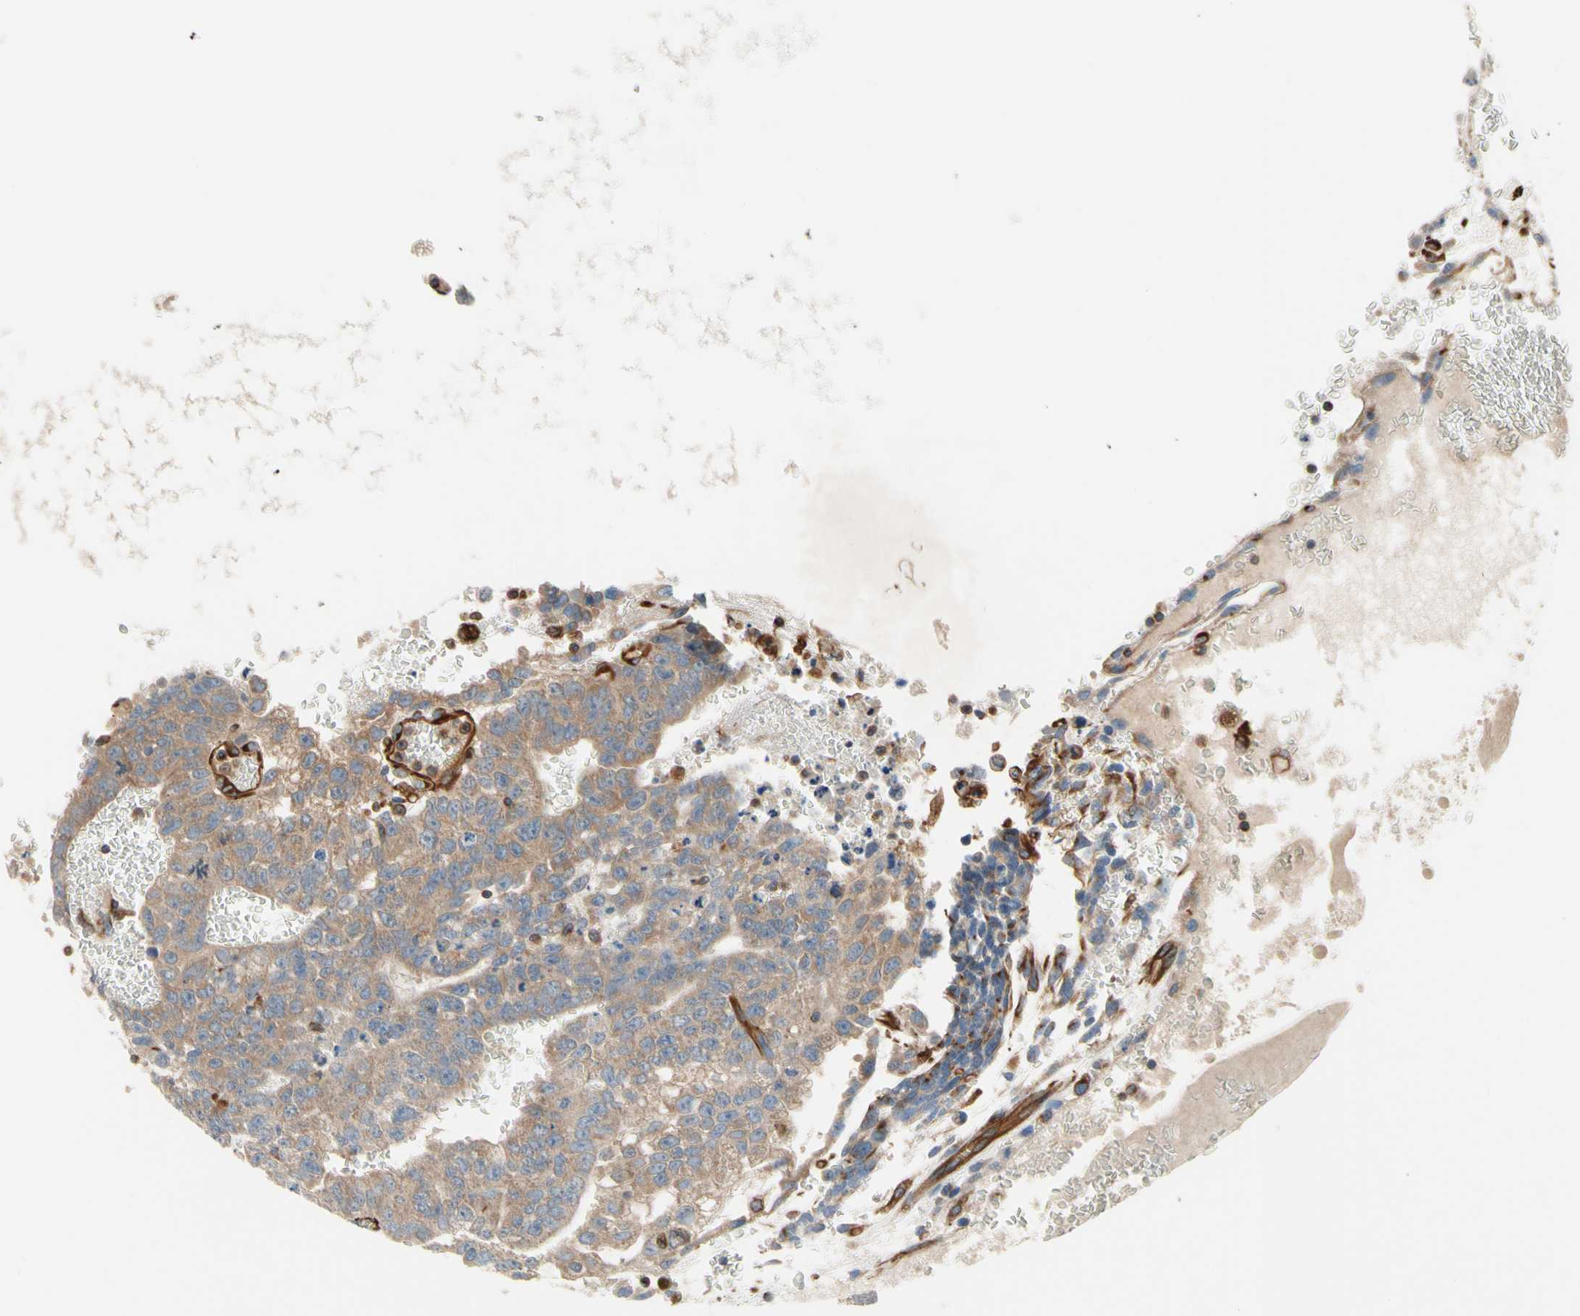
{"staining": {"intensity": "weak", "quantity": ">75%", "location": "cytoplasmic/membranous"}, "tissue": "testis cancer", "cell_type": "Tumor cells", "image_type": "cancer", "snomed": [{"axis": "morphology", "description": "Seminoma, NOS"}, {"axis": "morphology", "description": "Carcinoma, Embryonal, NOS"}, {"axis": "topography", "description": "Testis"}], "caption": "Testis cancer (seminoma) stained with DAB (3,3'-diaminobenzidine) immunohistochemistry (IHC) reveals low levels of weak cytoplasmic/membranous staining in approximately >75% of tumor cells. (Brightfield microscopy of DAB IHC at high magnification).", "gene": "TRAF2", "patient": {"sex": "male", "age": 52}}